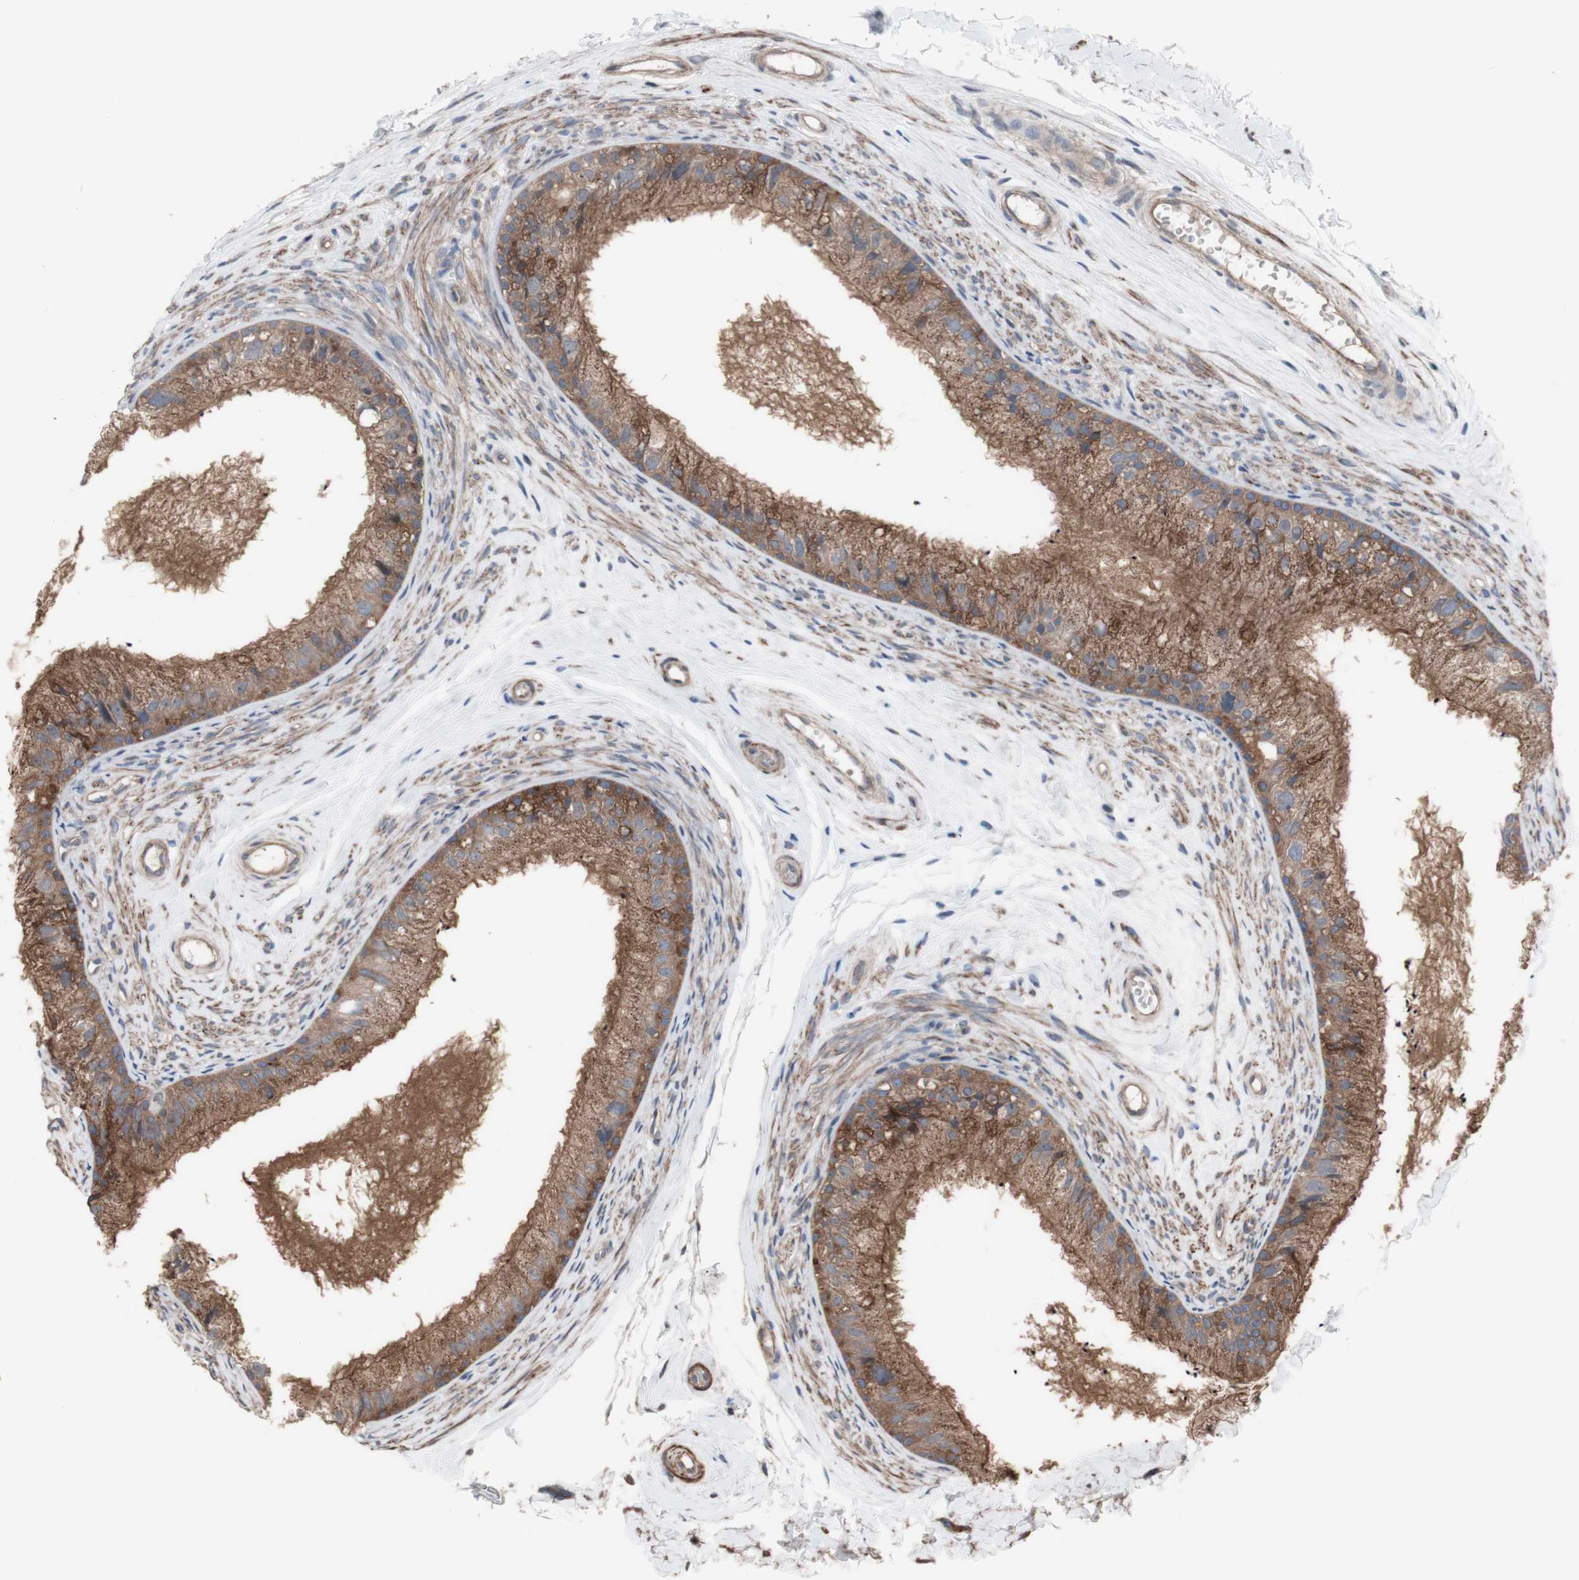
{"staining": {"intensity": "moderate", "quantity": ">75%", "location": "cytoplasmic/membranous"}, "tissue": "epididymis", "cell_type": "Glandular cells", "image_type": "normal", "snomed": [{"axis": "morphology", "description": "Normal tissue, NOS"}, {"axis": "topography", "description": "Epididymis"}], "caption": "A histopathology image of epididymis stained for a protein shows moderate cytoplasmic/membranous brown staining in glandular cells.", "gene": "COPB1", "patient": {"sex": "male", "age": 56}}